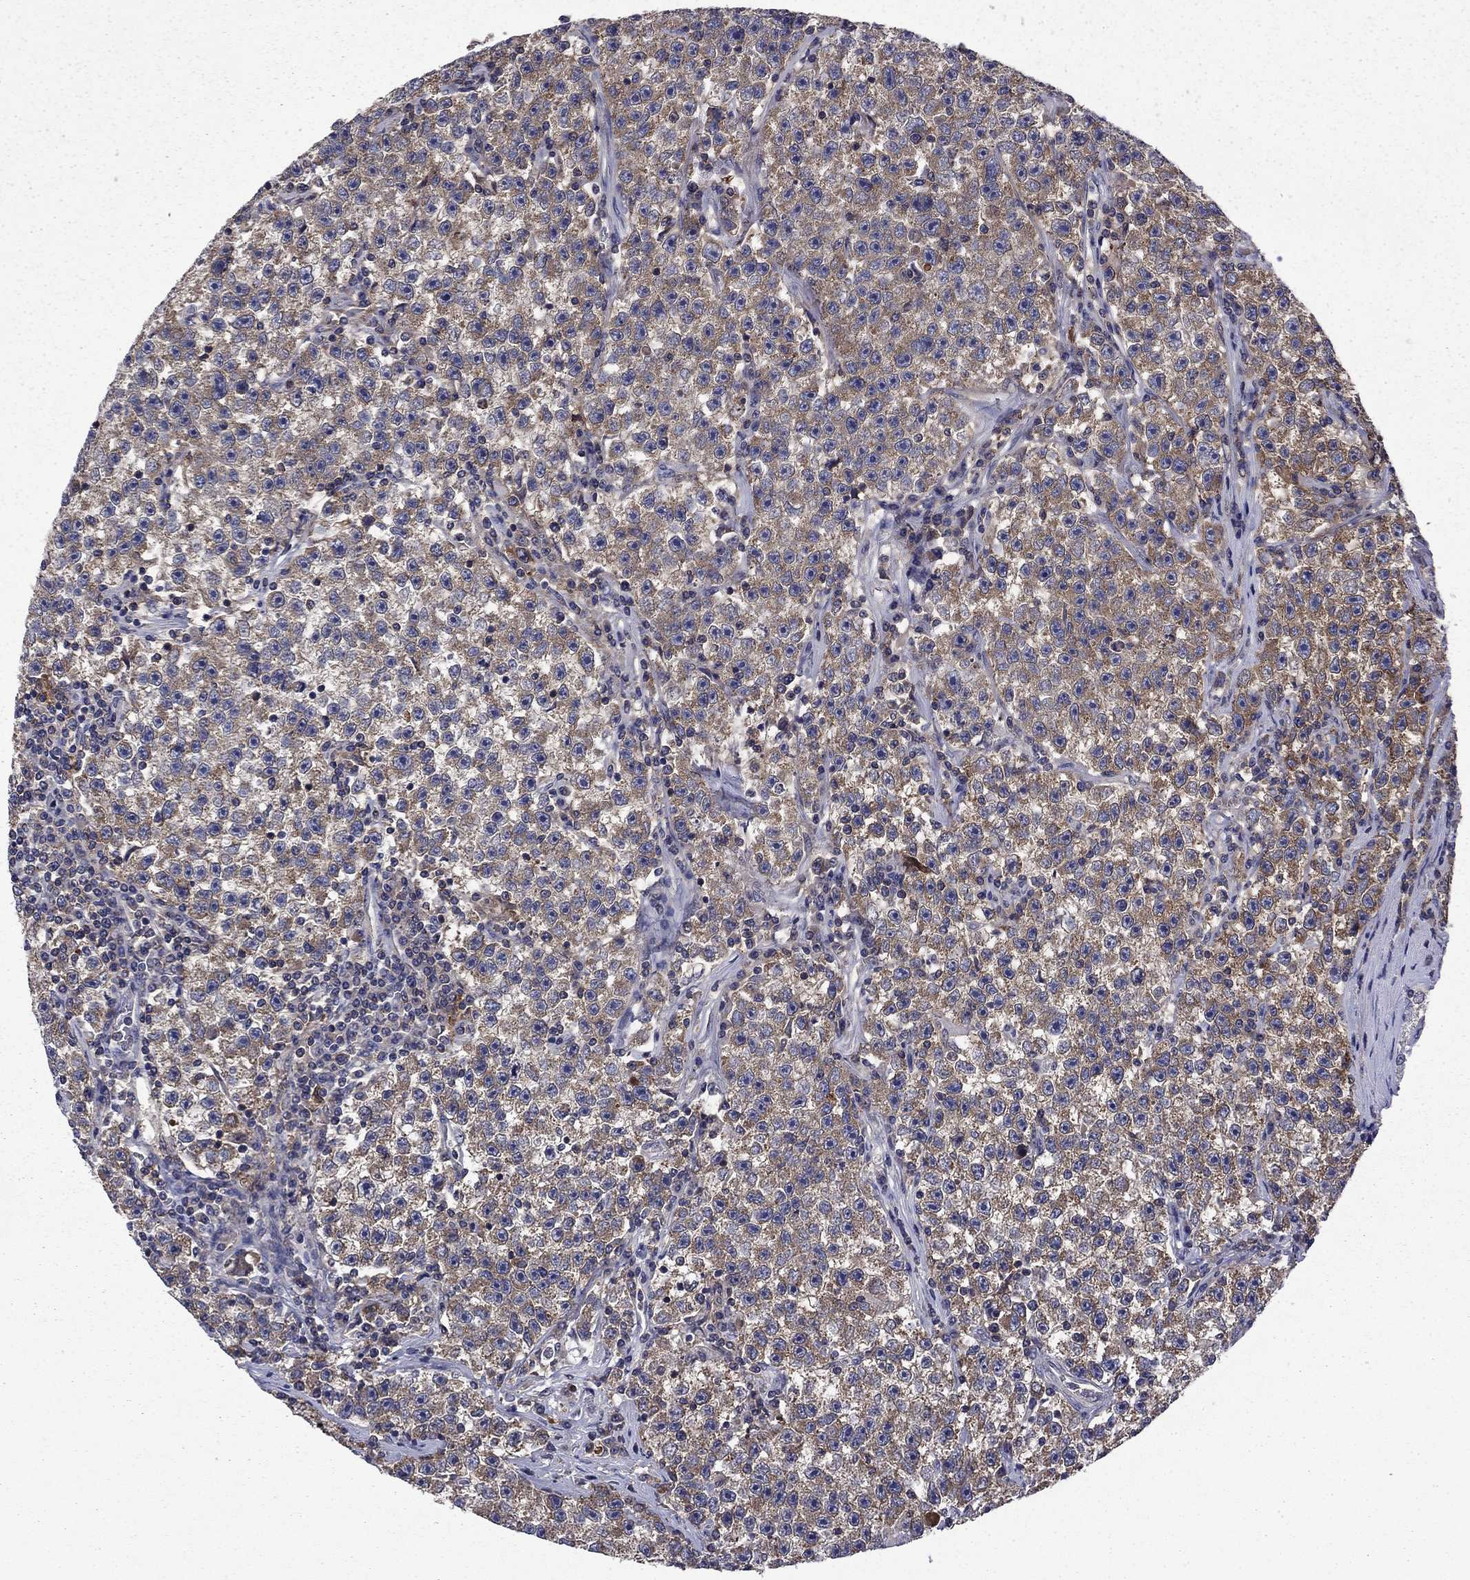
{"staining": {"intensity": "strong", "quantity": "25%-75%", "location": "cytoplasmic/membranous"}, "tissue": "testis cancer", "cell_type": "Tumor cells", "image_type": "cancer", "snomed": [{"axis": "morphology", "description": "Seminoma, NOS"}, {"axis": "topography", "description": "Testis"}], "caption": "DAB (3,3'-diaminobenzidine) immunohistochemical staining of human testis cancer (seminoma) reveals strong cytoplasmic/membranous protein positivity in approximately 25%-75% of tumor cells.", "gene": "CEACAM7", "patient": {"sex": "male", "age": 22}}